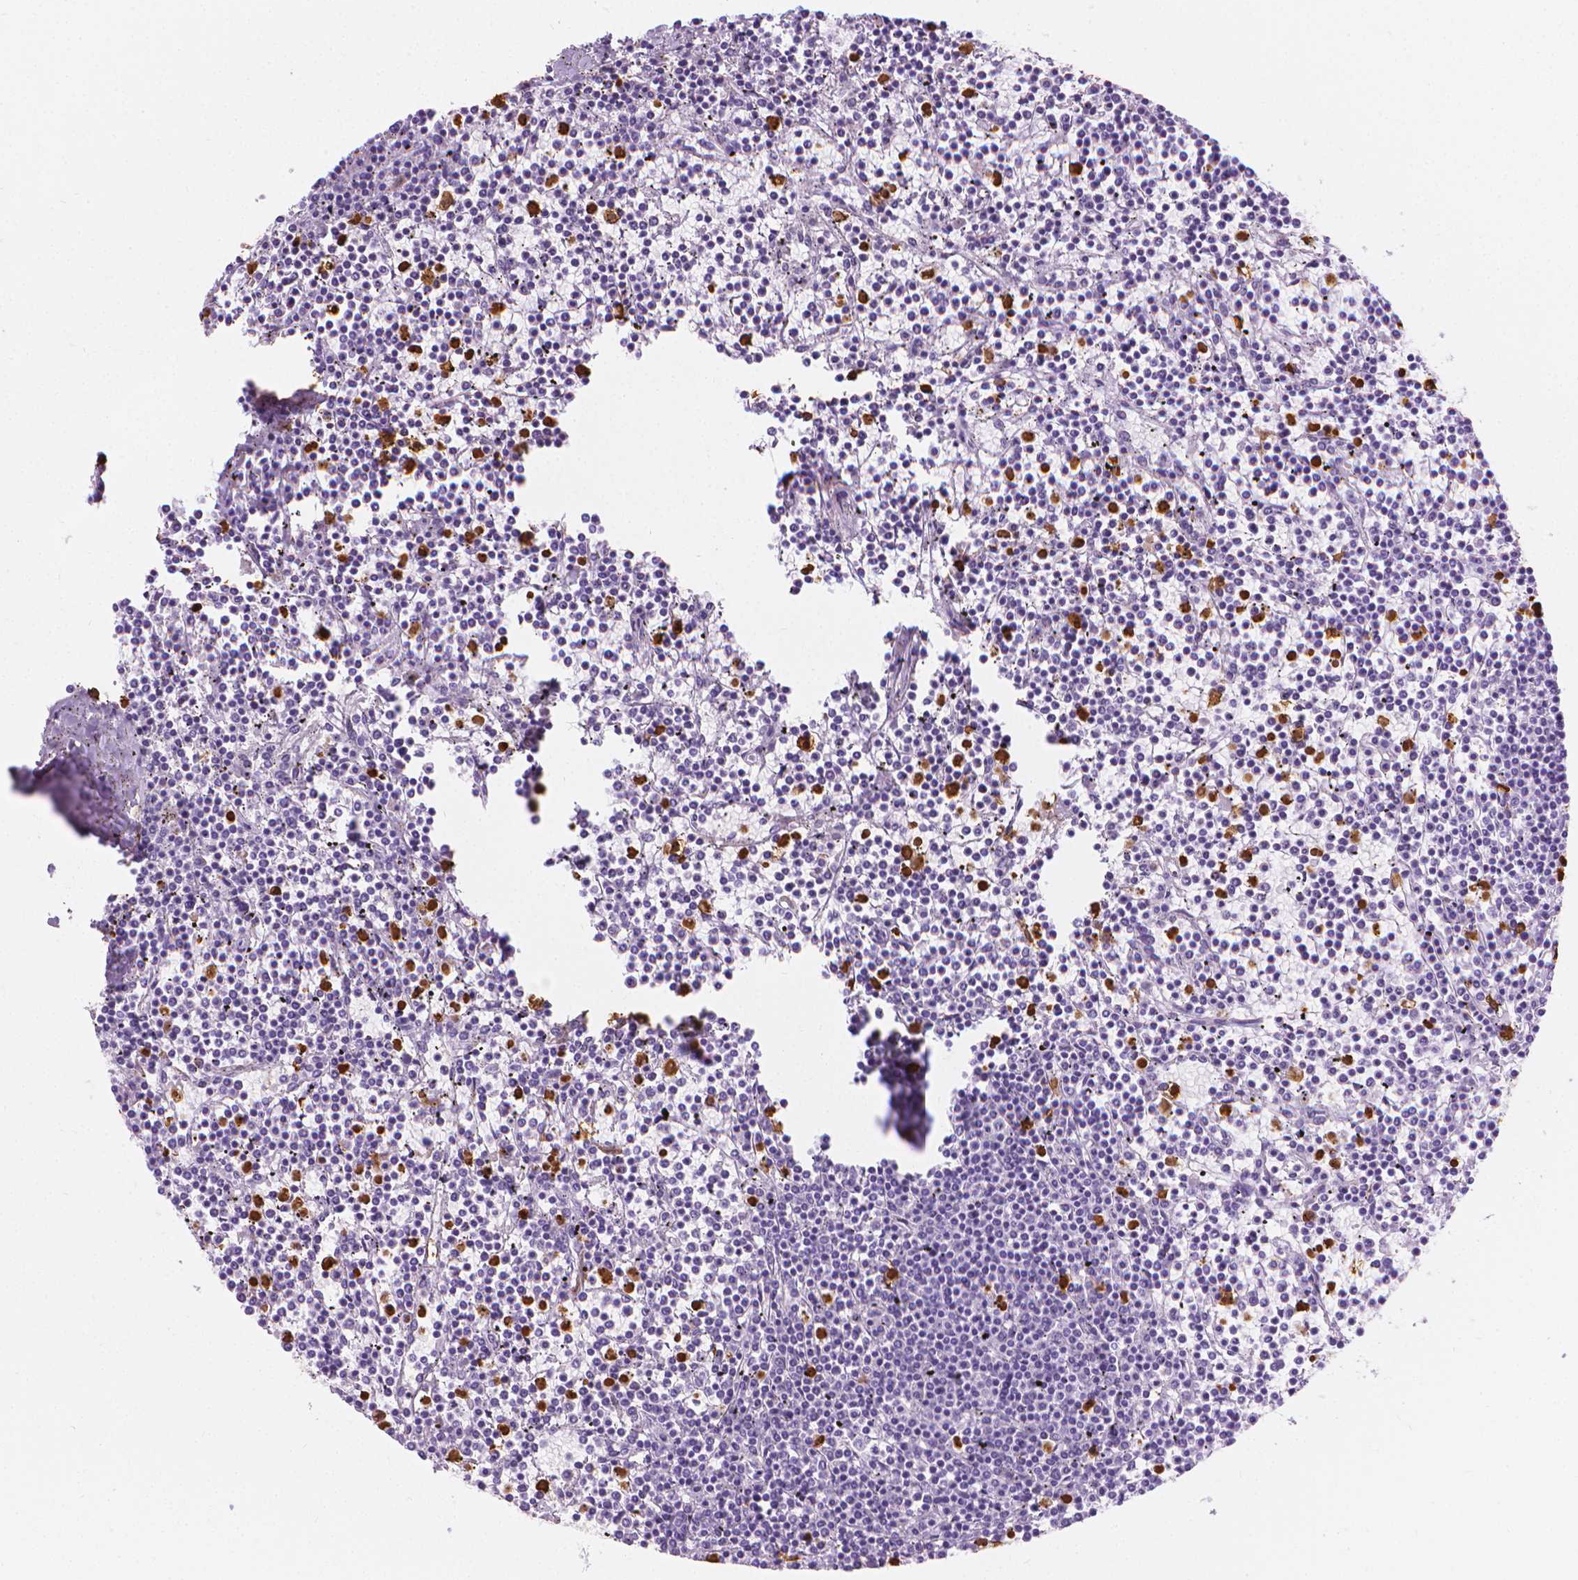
{"staining": {"intensity": "negative", "quantity": "none", "location": "none"}, "tissue": "lymphoma", "cell_type": "Tumor cells", "image_type": "cancer", "snomed": [{"axis": "morphology", "description": "Malignant lymphoma, non-Hodgkin's type, Low grade"}, {"axis": "topography", "description": "Spleen"}], "caption": "This is a micrograph of IHC staining of lymphoma, which shows no positivity in tumor cells.", "gene": "CFAP52", "patient": {"sex": "female", "age": 19}}